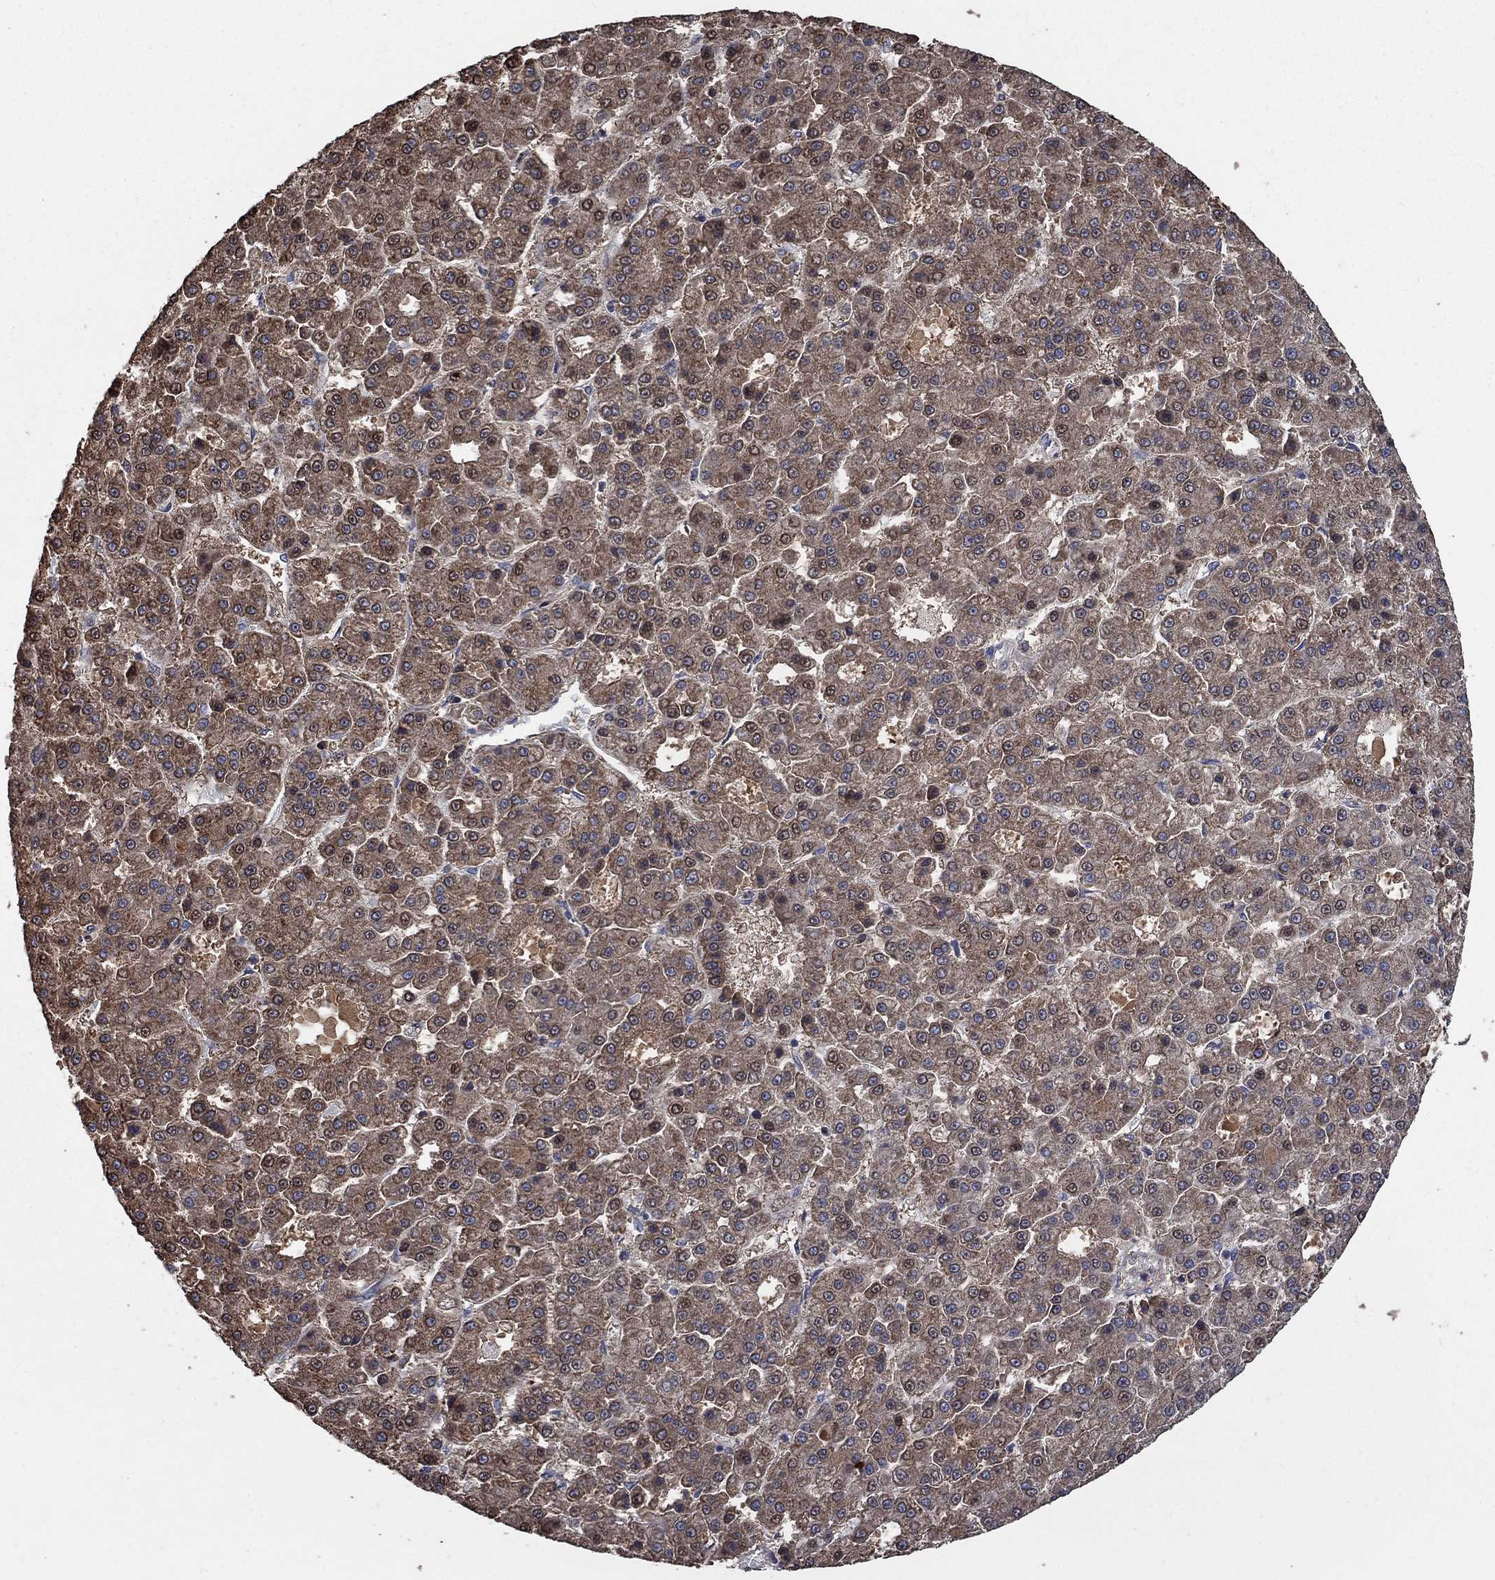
{"staining": {"intensity": "moderate", "quantity": "25%-75%", "location": "cytoplasmic/membranous"}, "tissue": "liver cancer", "cell_type": "Tumor cells", "image_type": "cancer", "snomed": [{"axis": "morphology", "description": "Carcinoma, Hepatocellular, NOS"}, {"axis": "topography", "description": "Liver"}], "caption": "Liver cancer was stained to show a protein in brown. There is medium levels of moderate cytoplasmic/membranous staining in about 25%-75% of tumor cells.", "gene": "MRPS24", "patient": {"sex": "male", "age": 70}}